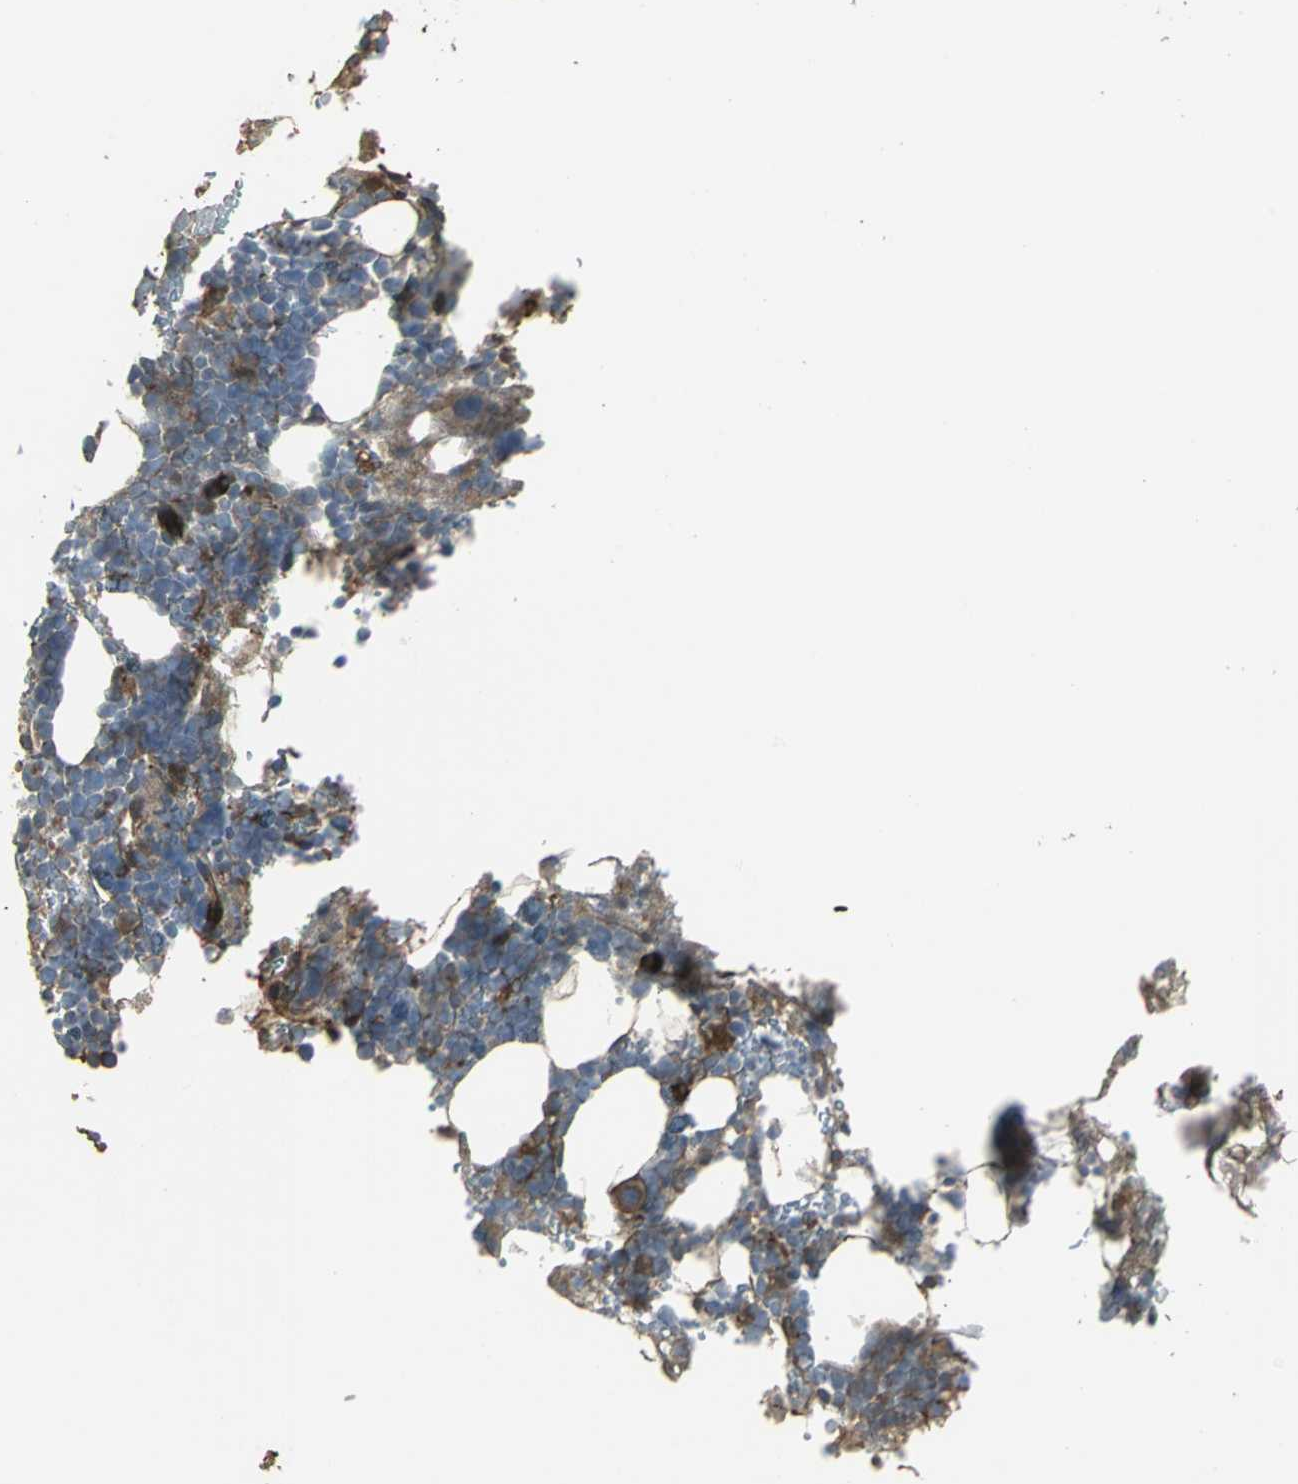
{"staining": {"intensity": "moderate", "quantity": "25%-75%", "location": "cytoplasmic/membranous"}, "tissue": "bone marrow", "cell_type": "Hematopoietic cells", "image_type": "normal", "snomed": [{"axis": "morphology", "description": "Normal tissue, NOS"}, {"axis": "topography", "description": "Bone marrow"}], "caption": "About 25%-75% of hematopoietic cells in normal bone marrow reveal moderate cytoplasmic/membranous protein staining as visualized by brown immunohistochemical staining.", "gene": "PRXL2B", "patient": {"sex": "male", "age": 17}}